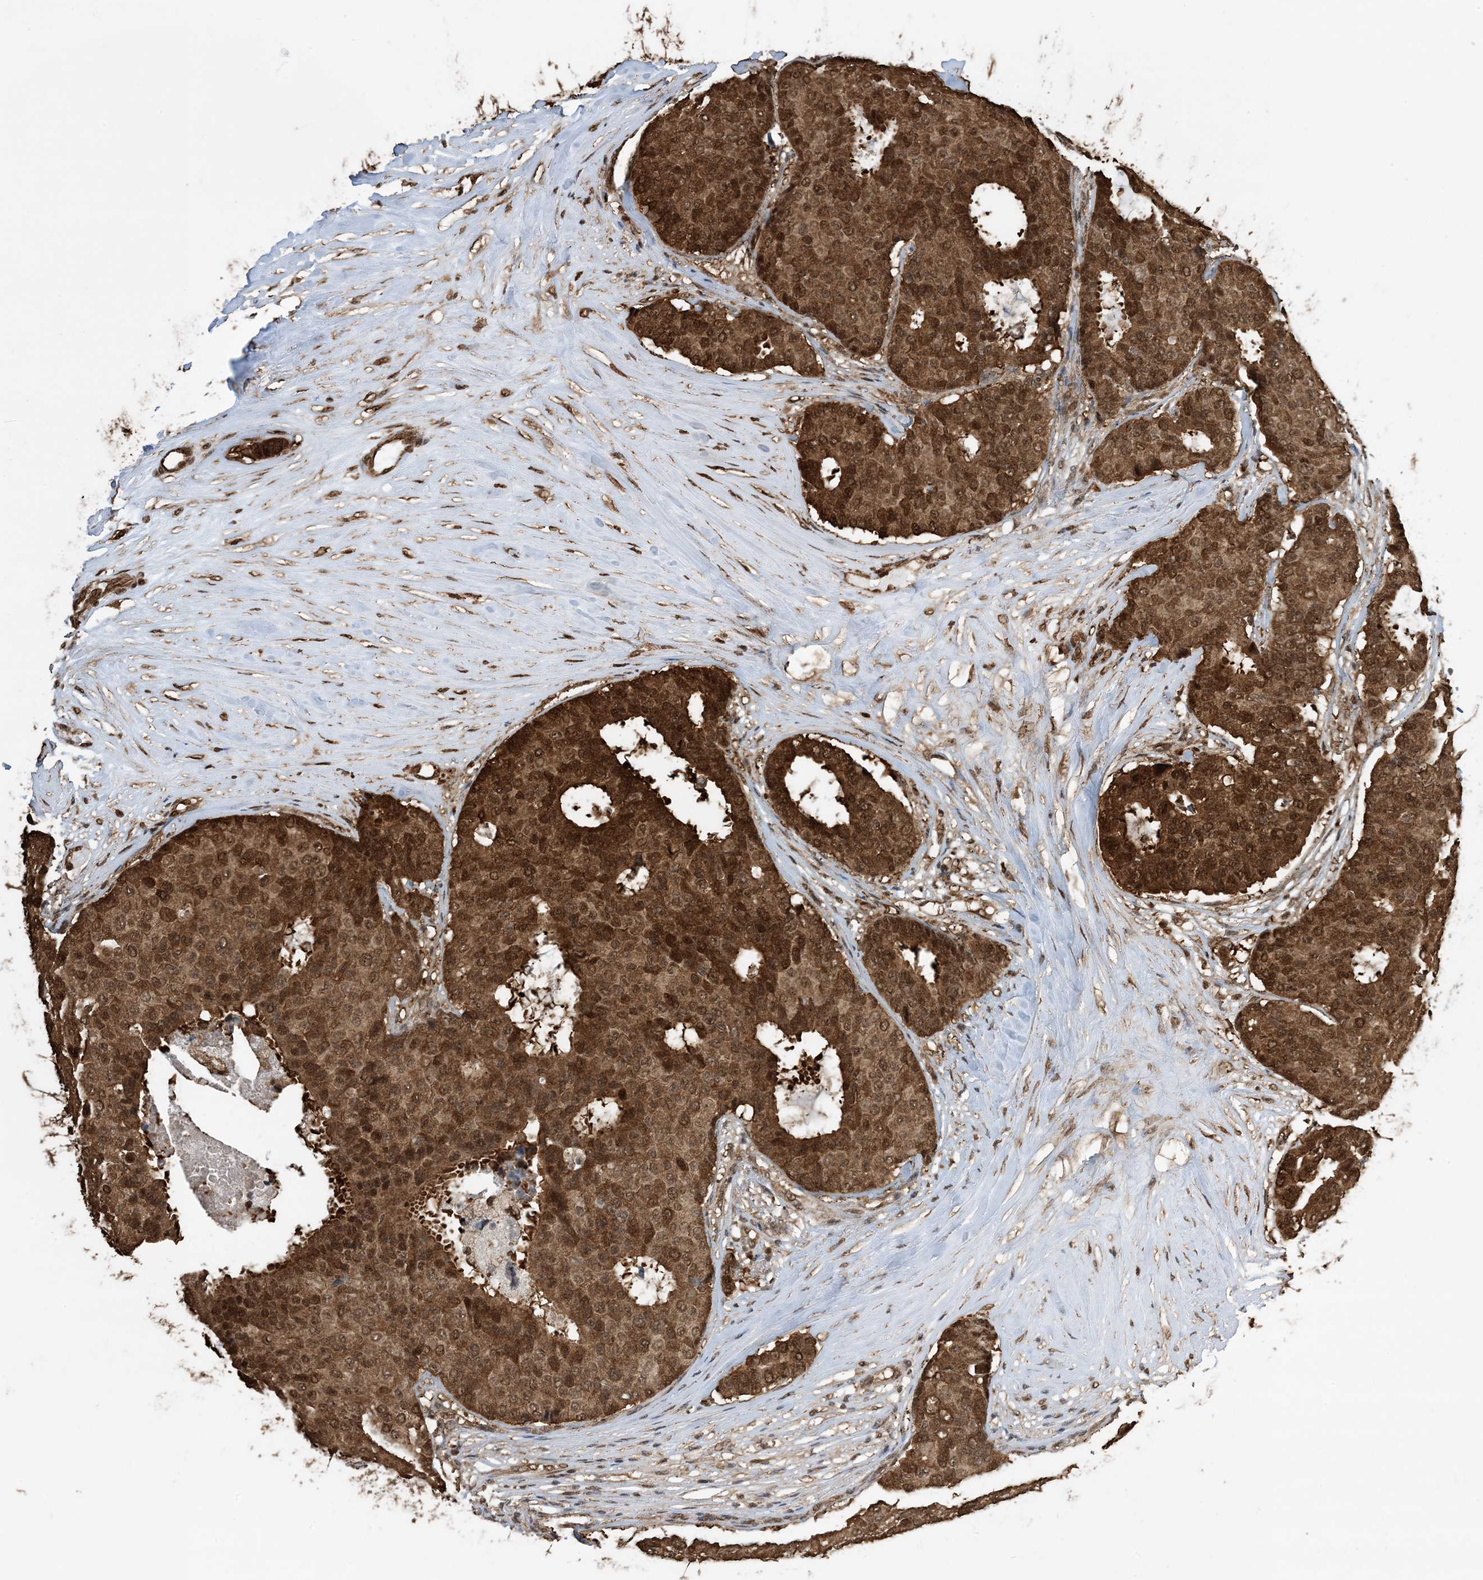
{"staining": {"intensity": "strong", "quantity": ">75%", "location": "cytoplasmic/membranous,nuclear"}, "tissue": "breast cancer", "cell_type": "Tumor cells", "image_type": "cancer", "snomed": [{"axis": "morphology", "description": "Duct carcinoma"}, {"axis": "topography", "description": "Breast"}], "caption": "Protein expression analysis of human breast cancer (intraductal carcinoma) reveals strong cytoplasmic/membranous and nuclear positivity in approximately >75% of tumor cells.", "gene": "HSPA1A", "patient": {"sex": "female", "age": 75}}